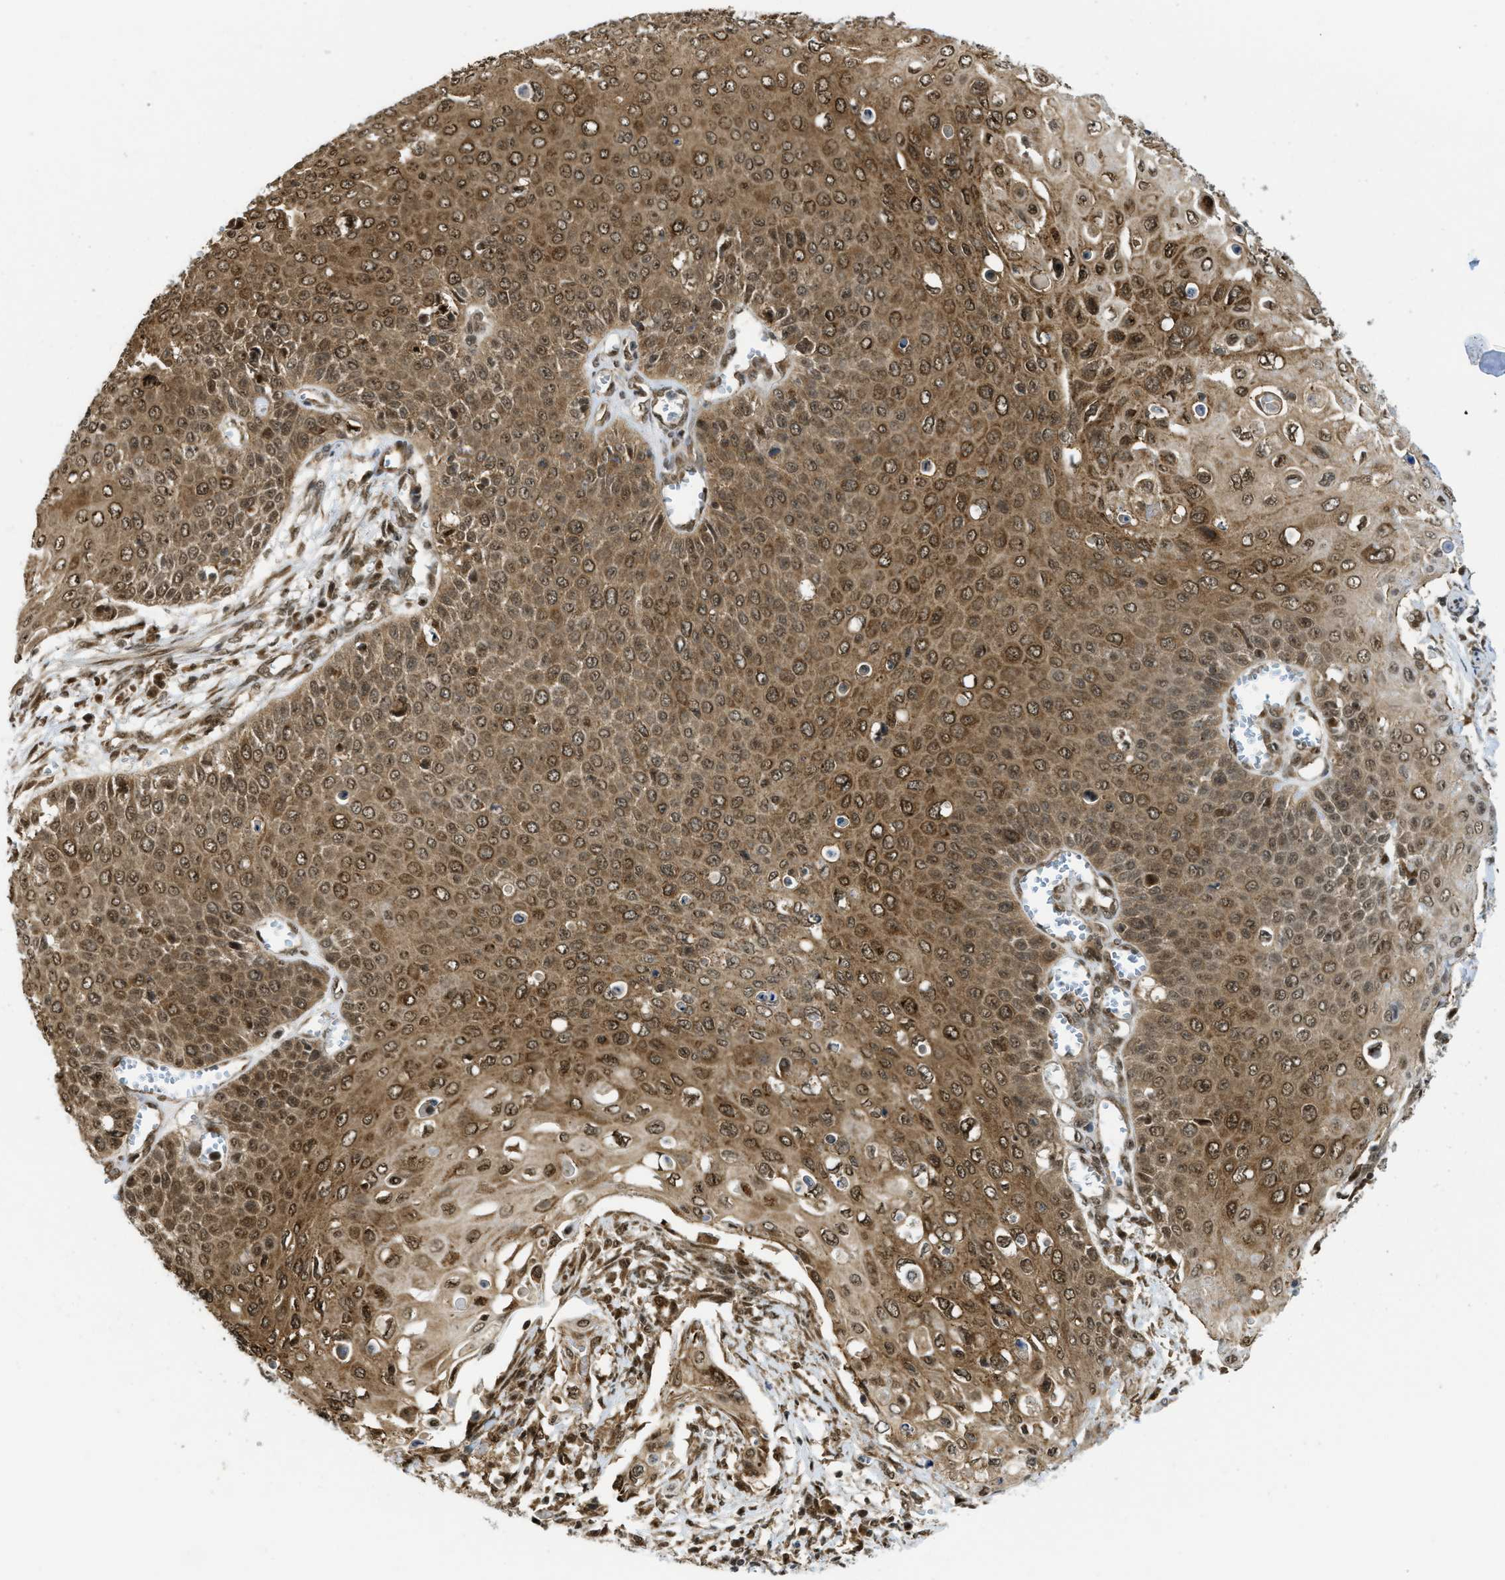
{"staining": {"intensity": "moderate", "quantity": ">75%", "location": "cytoplasmic/membranous,nuclear"}, "tissue": "cervical cancer", "cell_type": "Tumor cells", "image_type": "cancer", "snomed": [{"axis": "morphology", "description": "Squamous cell carcinoma, NOS"}, {"axis": "topography", "description": "Cervix"}], "caption": "Immunohistochemical staining of cervical cancer exhibits moderate cytoplasmic/membranous and nuclear protein positivity in approximately >75% of tumor cells.", "gene": "TACC1", "patient": {"sex": "female", "age": 39}}